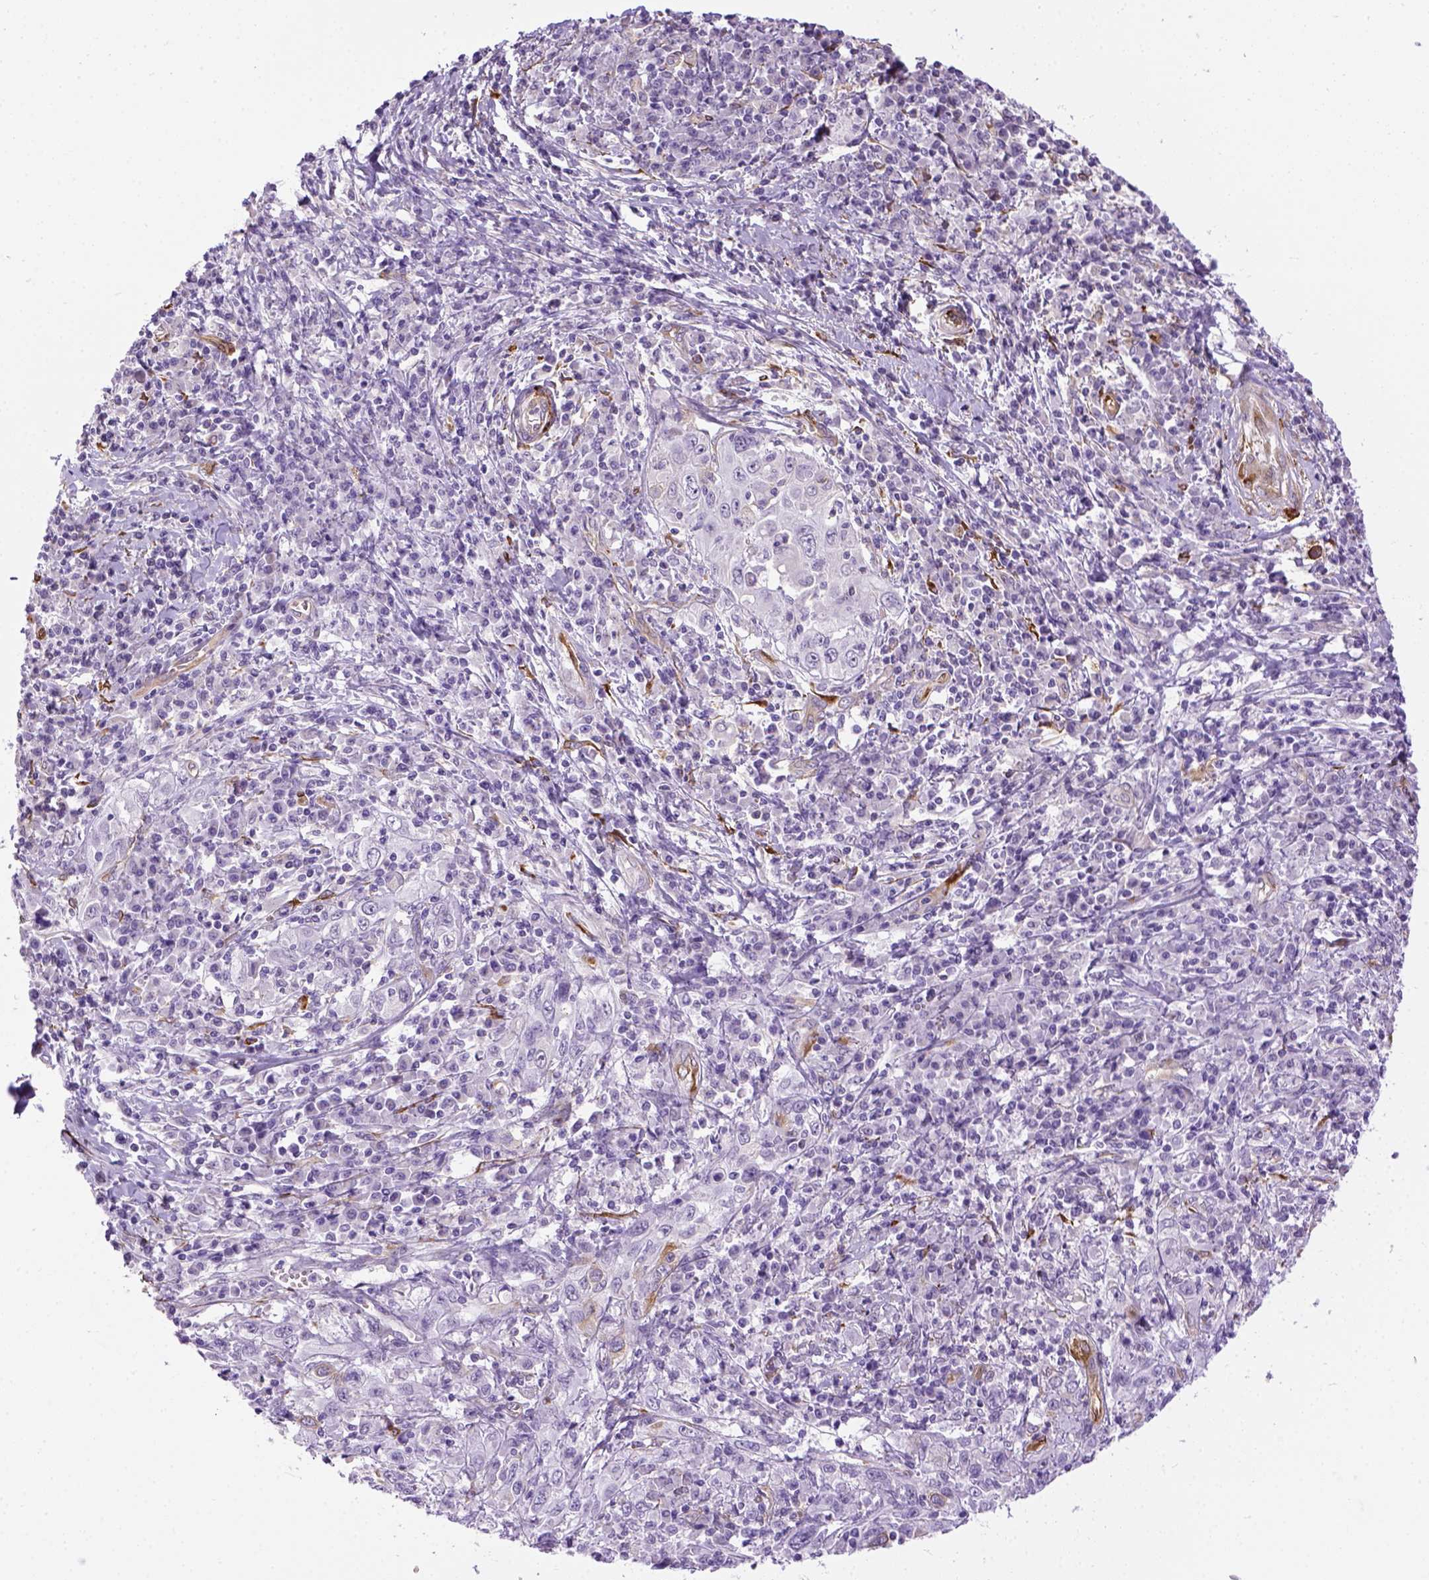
{"staining": {"intensity": "negative", "quantity": "none", "location": "none"}, "tissue": "cervical cancer", "cell_type": "Tumor cells", "image_type": "cancer", "snomed": [{"axis": "morphology", "description": "Squamous cell carcinoma, NOS"}, {"axis": "topography", "description": "Cervix"}], "caption": "Tumor cells show no significant staining in squamous cell carcinoma (cervical).", "gene": "KAZN", "patient": {"sex": "female", "age": 46}}